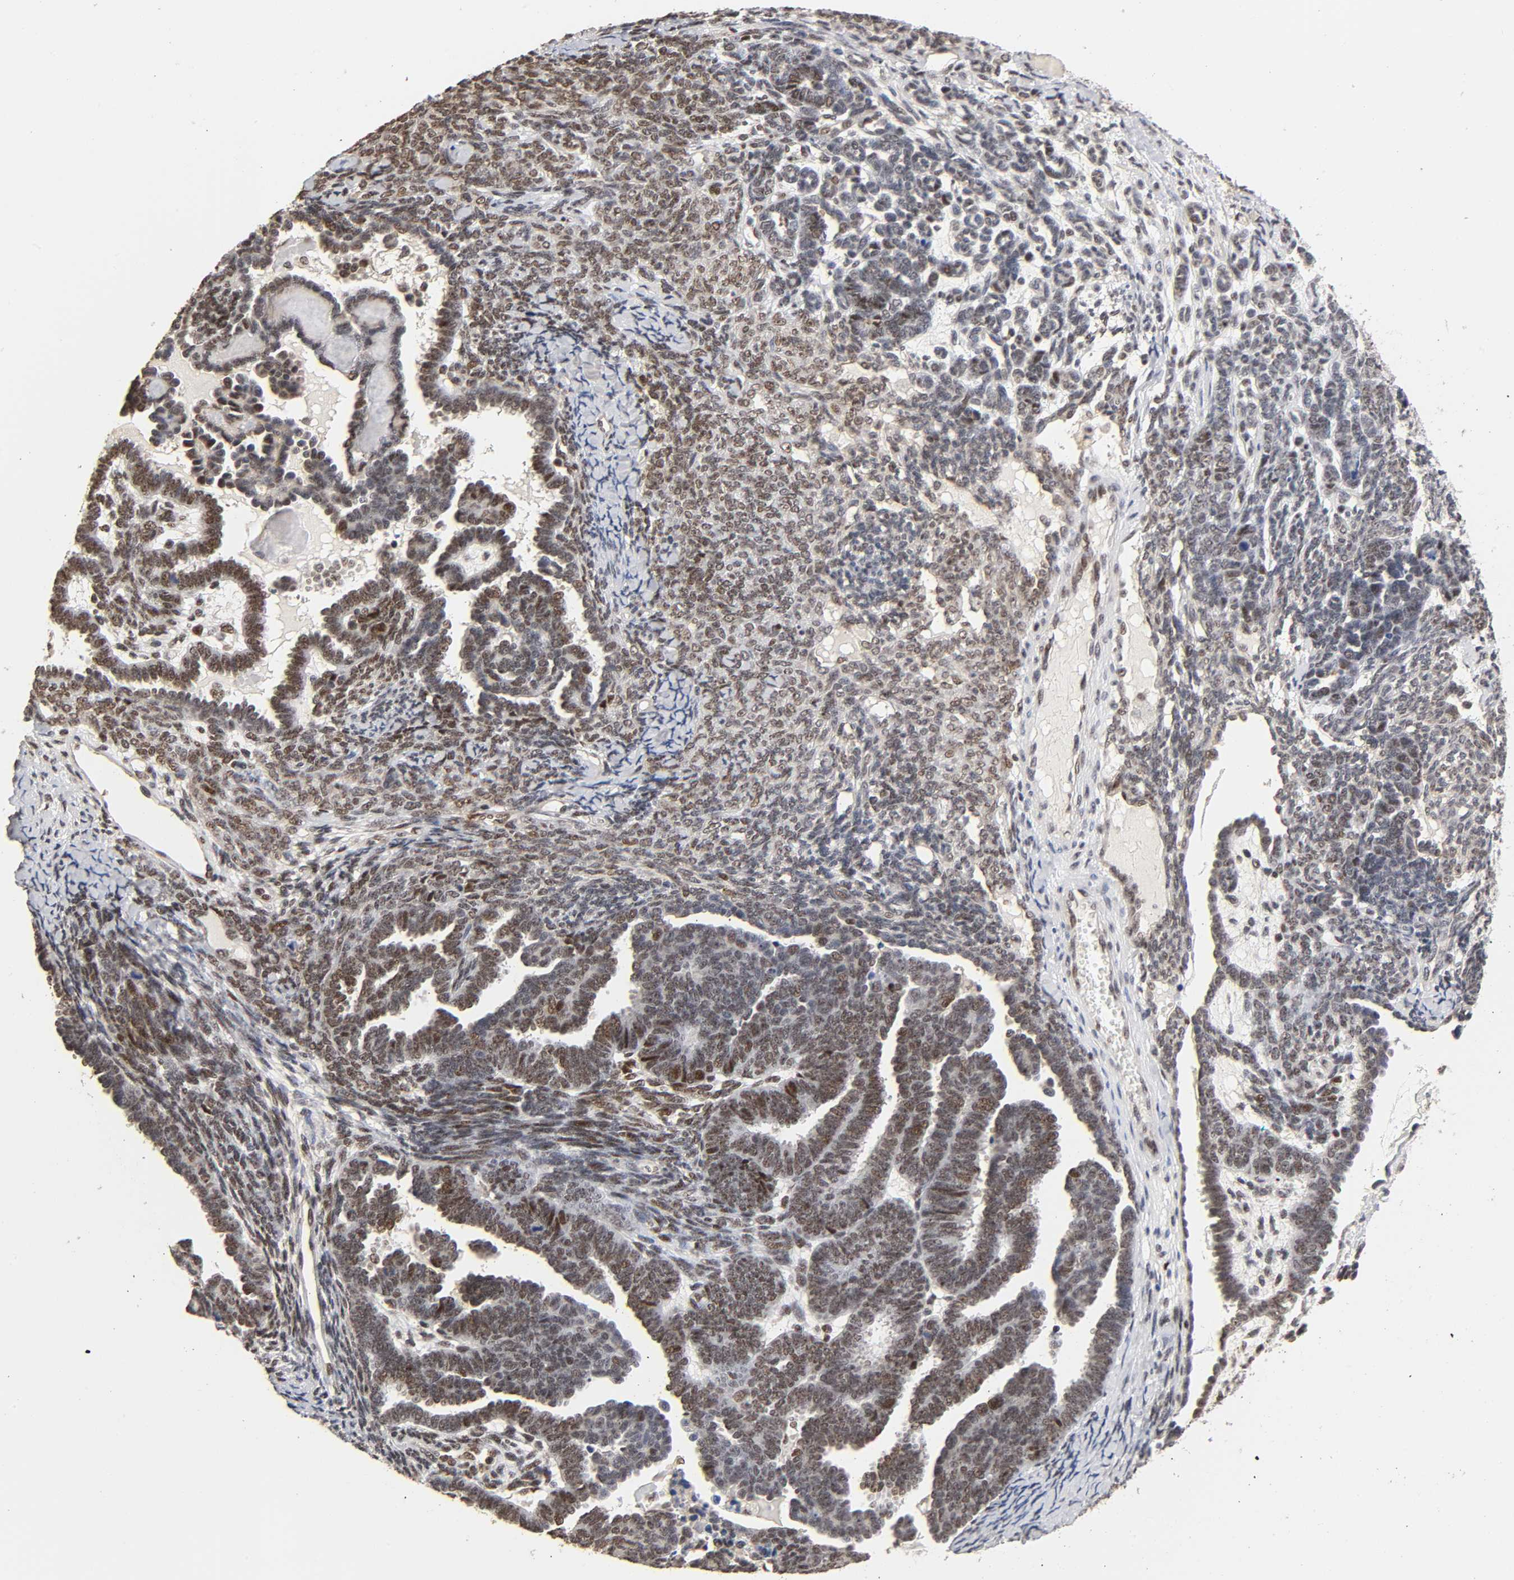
{"staining": {"intensity": "moderate", "quantity": ">75%", "location": "nuclear"}, "tissue": "endometrial cancer", "cell_type": "Tumor cells", "image_type": "cancer", "snomed": [{"axis": "morphology", "description": "Neoplasm, malignant, NOS"}, {"axis": "topography", "description": "Endometrium"}], "caption": "Immunohistochemistry (IHC) of human endometrial cancer (malignant neoplasm) displays medium levels of moderate nuclear positivity in approximately >75% of tumor cells.", "gene": "TP53RK", "patient": {"sex": "female", "age": 74}}